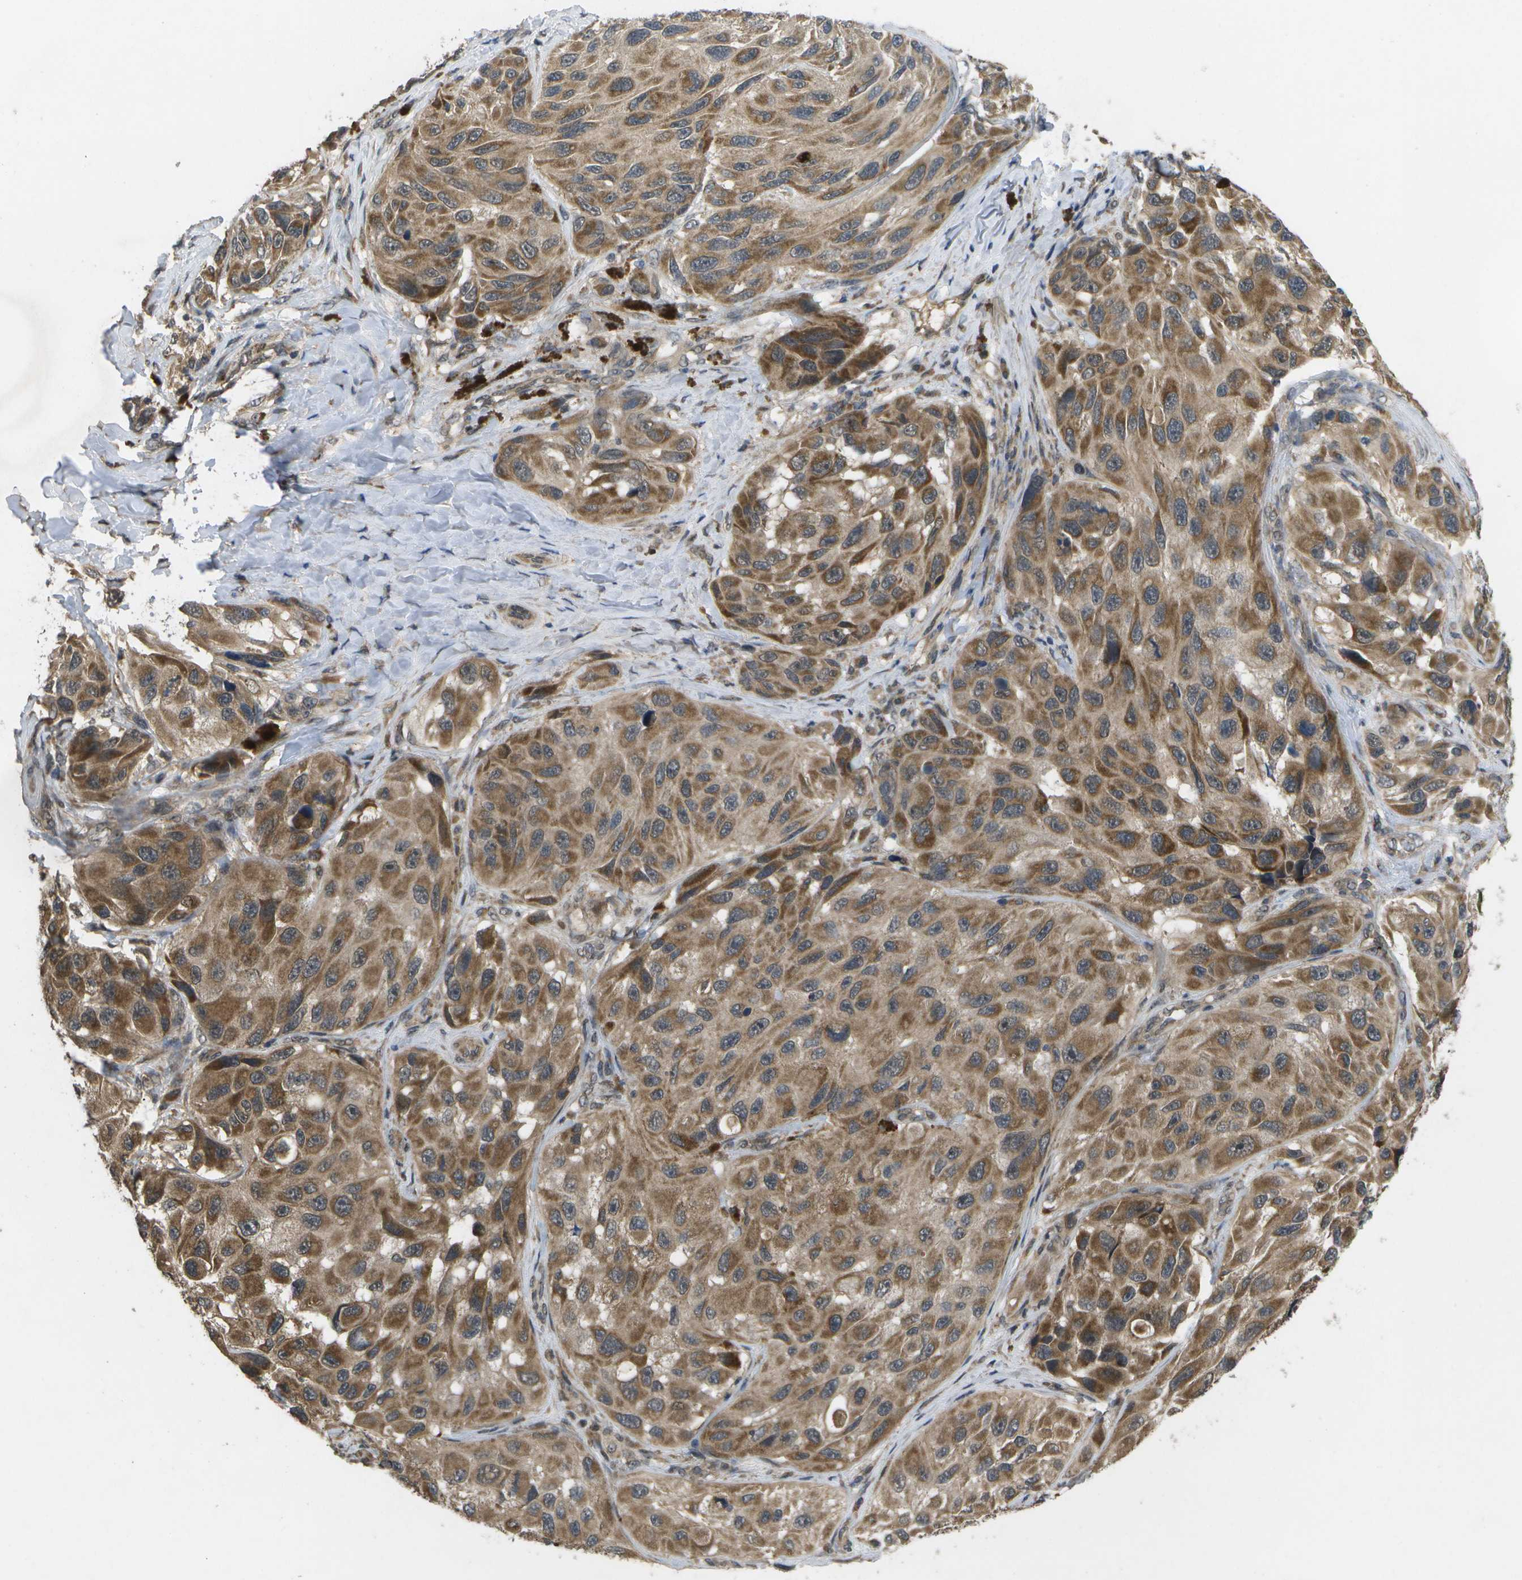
{"staining": {"intensity": "moderate", "quantity": ">75%", "location": "cytoplasmic/membranous"}, "tissue": "melanoma", "cell_type": "Tumor cells", "image_type": "cancer", "snomed": [{"axis": "morphology", "description": "Malignant melanoma, NOS"}, {"axis": "topography", "description": "Skin"}], "caption": "Protein analysis of malignant melanoma tissue demonstrates moderate cytoplasmic/membranous staining in approximately >75% of tumor cells.", "gene": "ALAS1", "patient": {"sex": "female", "age": 73}}